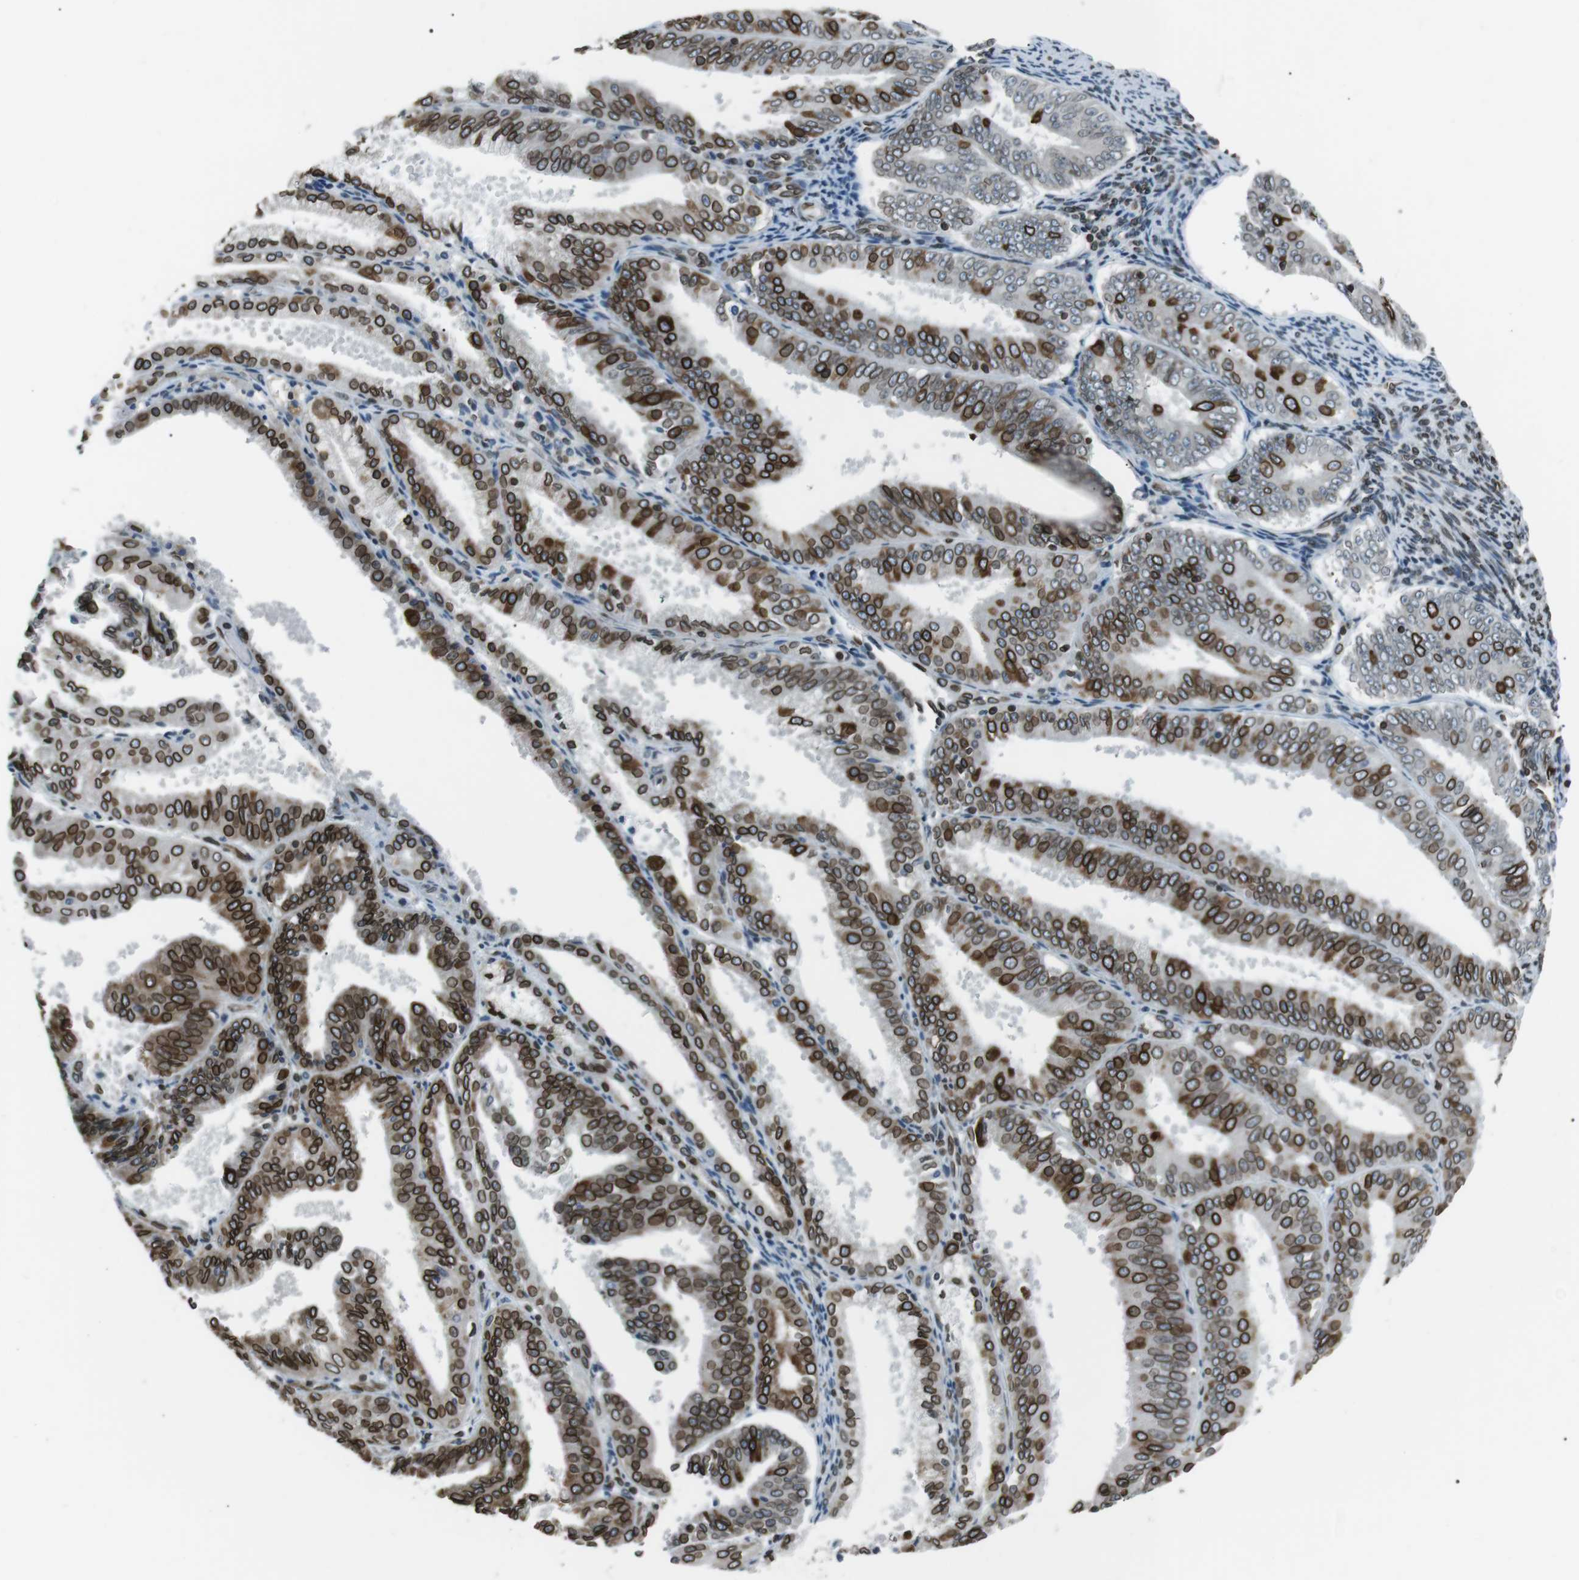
{"staining": {"intensity": "strong", "quantity": ">75%", "location": "cytoplasmic/membranous,nuclear"}, "tissue": "endometrial cancer", "cell_type": "Tumor cells", "image_type": "cancer", "snomed": [{"axis": "morphology", "description": "Adenocarcinoma, NOS"}, {"axis": "topography", "description": "Endometrium"}], "caption": "Adenocarcinoma (endometrial) stained with a brown dye displays strong cytoplasmic/membranous and nuclear positive staining in about >75% of tumor cells.", "gene": "TMX4", "patient": {"sex": "female", "age": 63}}